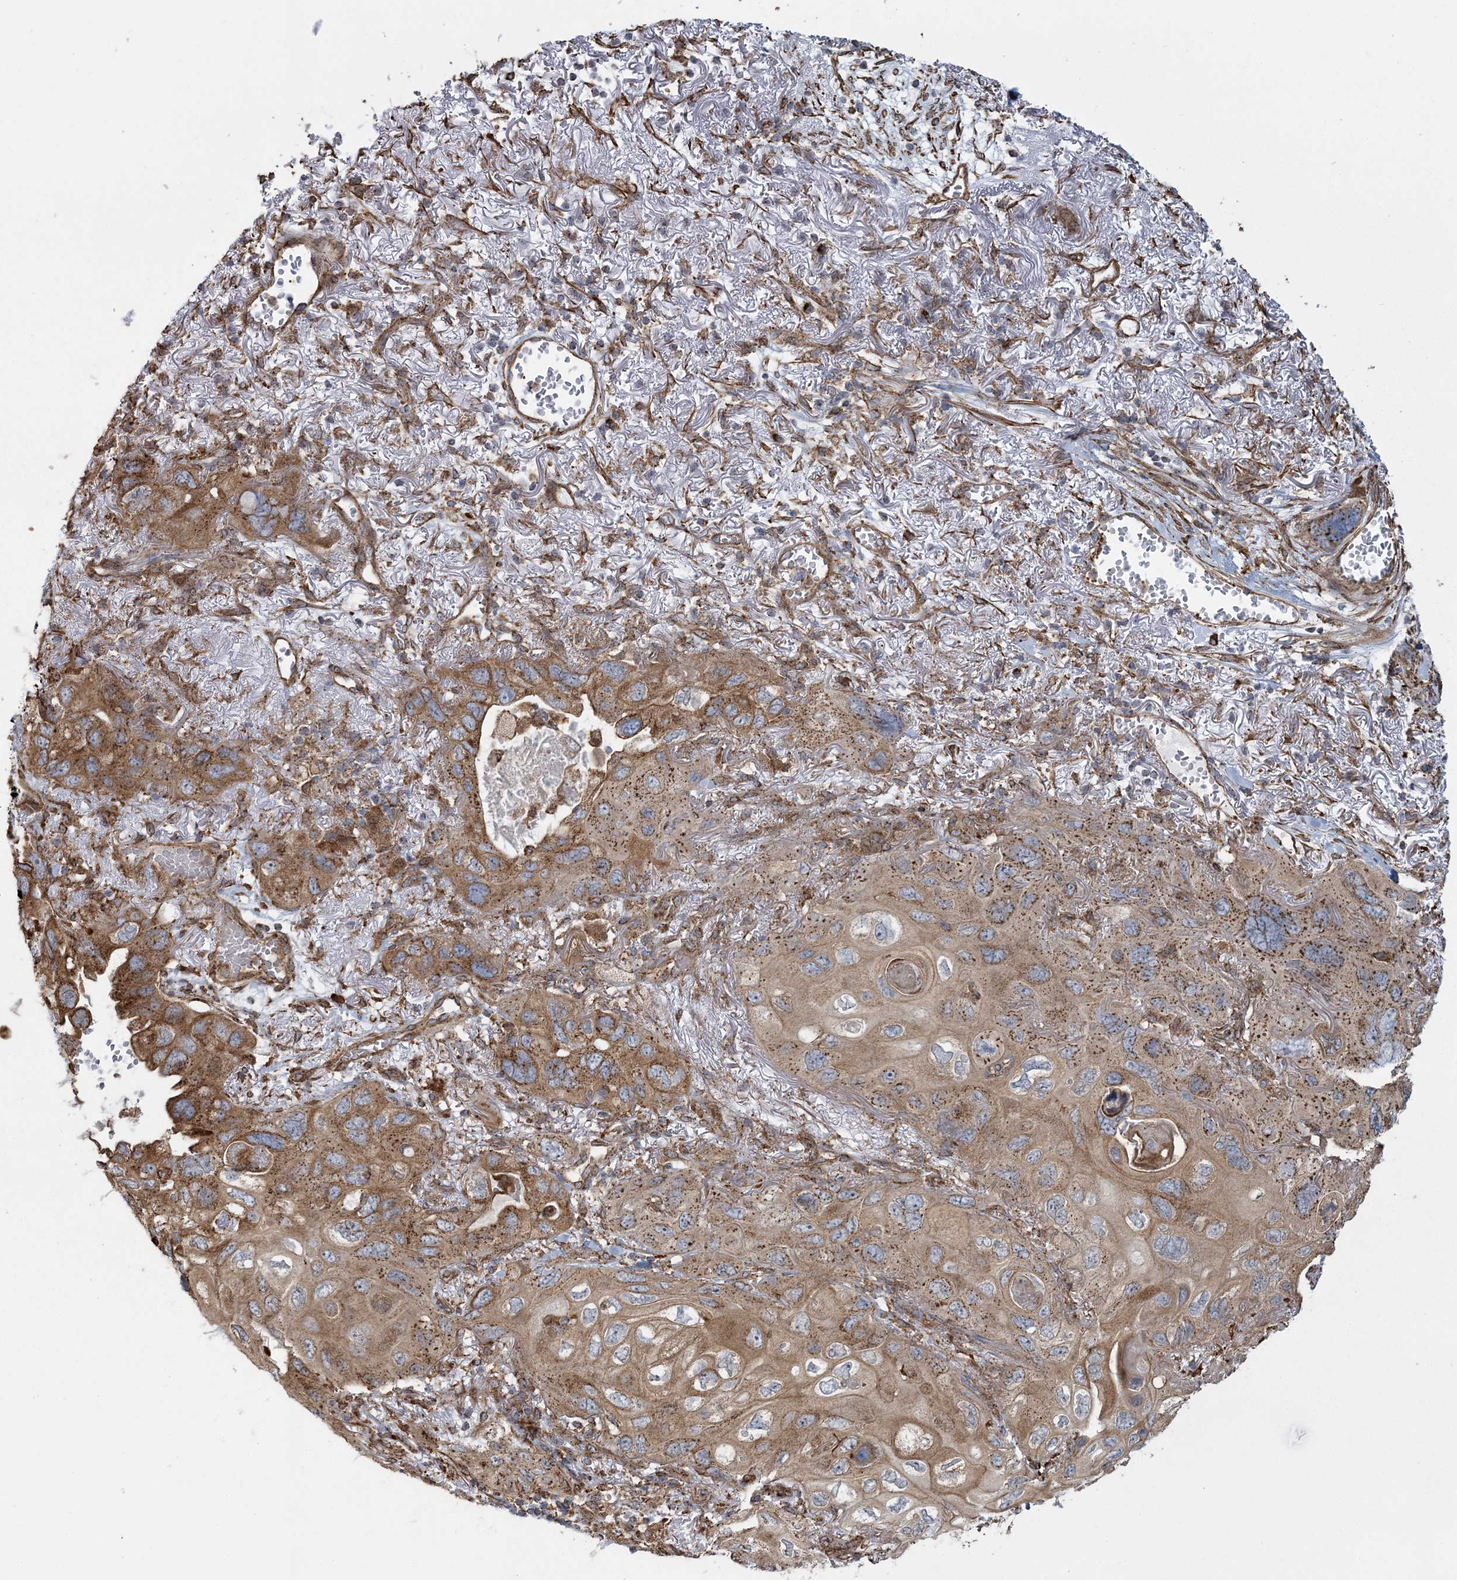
{"staining": {"intensity": "moderate", "quantity": ">75%", "location": "cytoplasmic/membranous"}, "tissue": "lung cancer", "cell_type": "Tumor cells", "image_type": "cancer", "snomed": [{"axis": "morphology", "description": "Squamous cell carcinoma, NOS"}, {"axis": "topography", "description": "Lung"}], "caption": "Human lung squamous cell carcinoma stained for a protein (brown) demonstrates moderate cytoplasmic/membranous positive staining in approximately >75% of tumor cells.", "gene": "TRAF3IP2", "patient": {"sex": "female", "age": 73}}